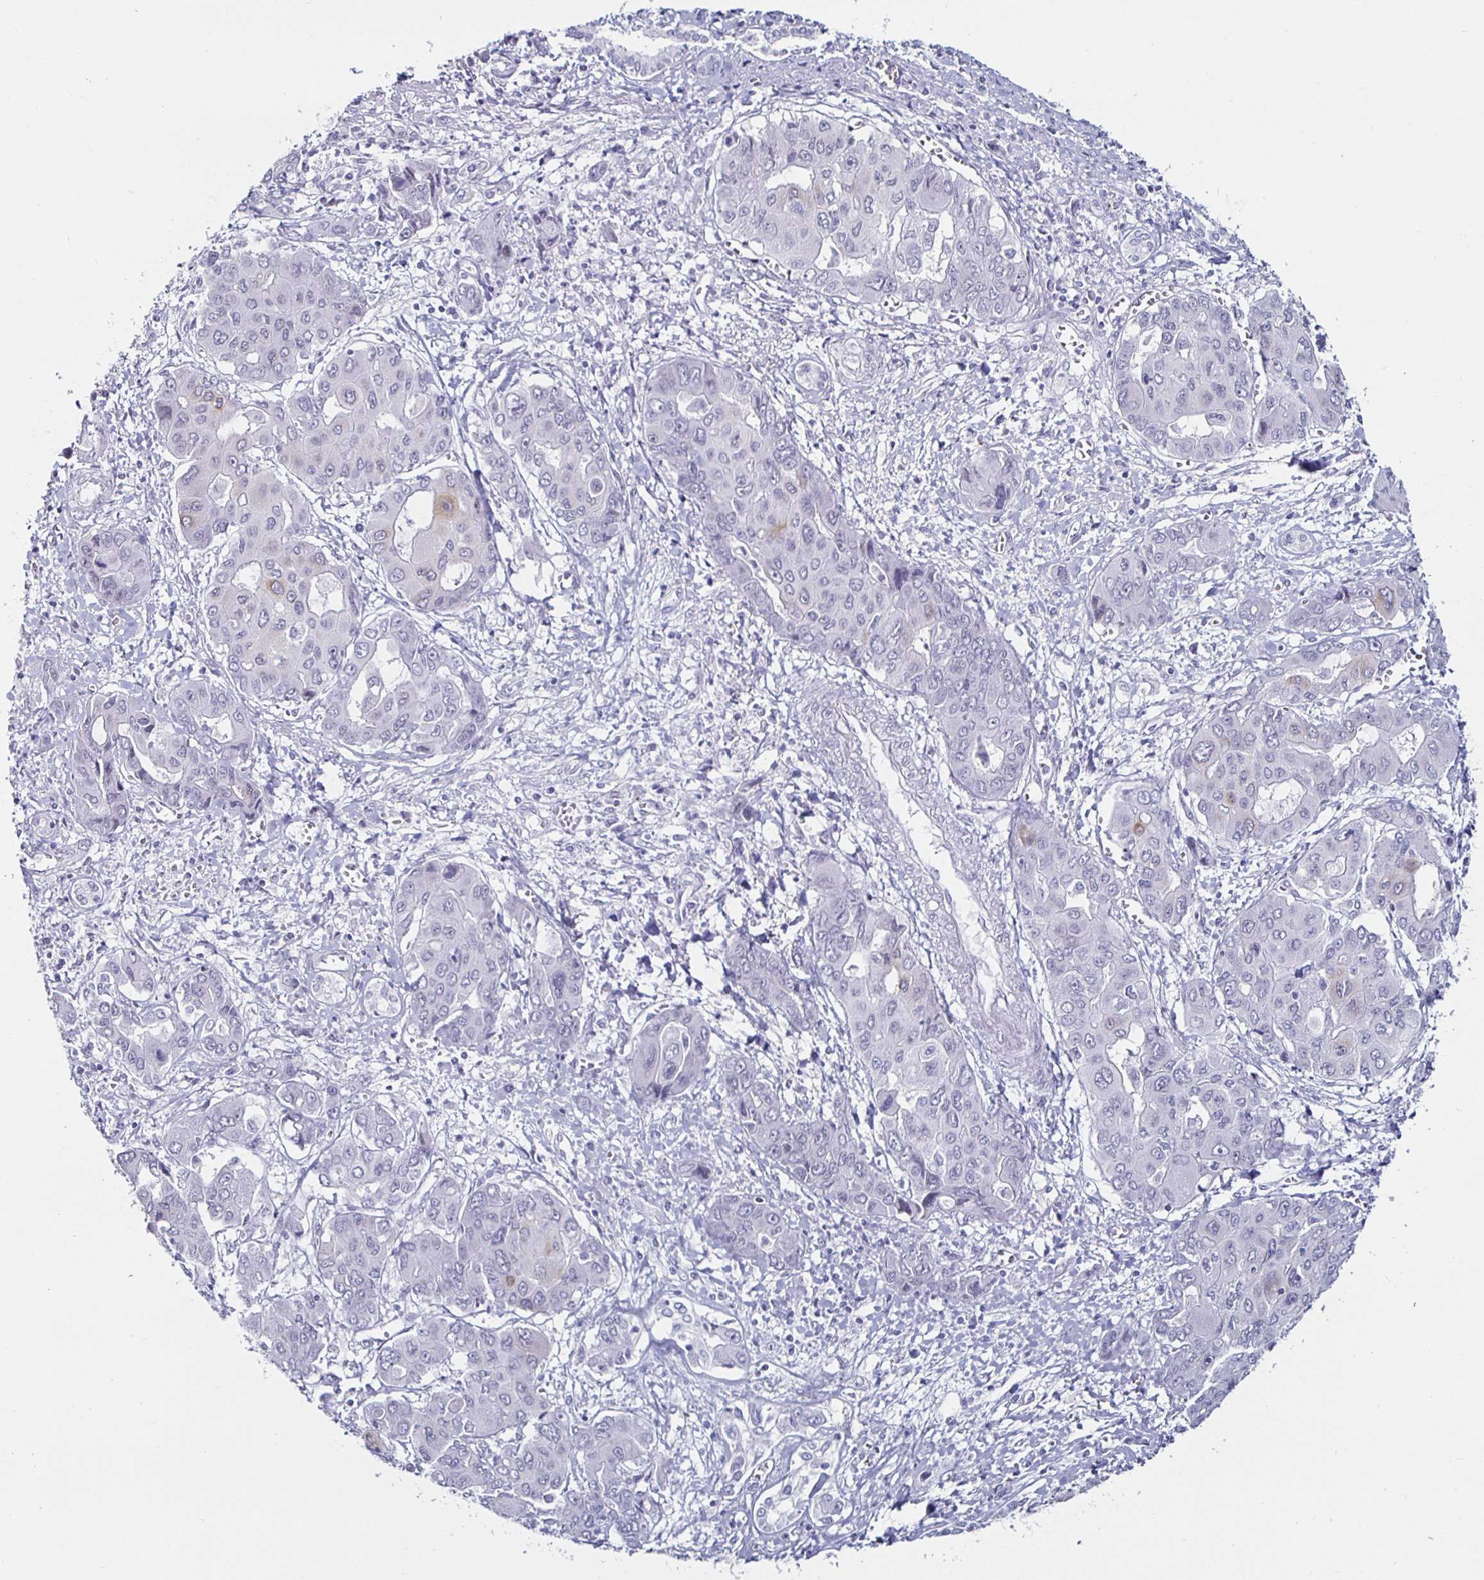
{"staining": {"intensity": "moderate", "quantity": "<25%", "location": "cytoplasmic/membranous"}, "tissue": "liver cancer", "cell_type": "Tumor cells", "image_type": "cancer", "snomed": [{"axis": "morphology", "description": "Cholangiocarcinoma"}, {"axis": "topography", "description": "Liver"}], "caption": "Moderate cytoplasmic/membranous protein positivity is appreciated in about <25% of tumor cells in liver cholangiocarcinoma.", "gene": "KRT4", "patient": {"sex": "male", "age": 67}}